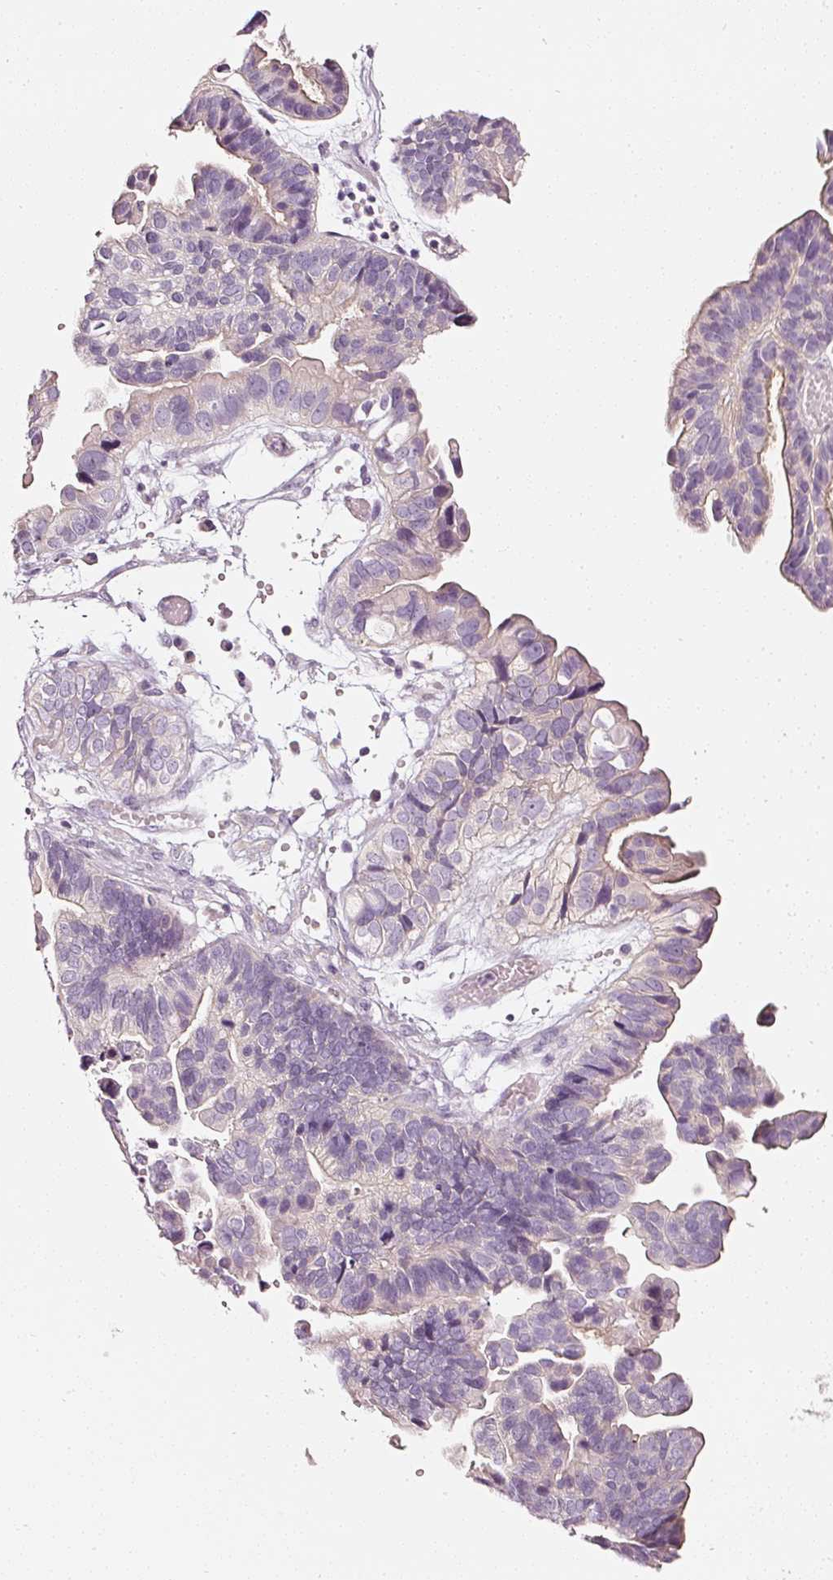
{"staining": {"intensity": "moderate", "quantity": "<25%", "location": "cytoplasmic/membranous"}, "tissue": "ovarian cancer", "cell_type": "Tumor cells", "image_type": "cancer", "snomed": [{"axis": "morphology", "description": "Cystadenocarcinoma, serous, NOS"}, {"axis": "topography", "description": "Ovary"}], "caption": "A low amount of moderate cytoplasmic/membranous expression is seen in approximately <25% of tumor cells in ovarian cancer tissue.", "gene": "CNP", "patient": {"sex": "female", "age": 56}}